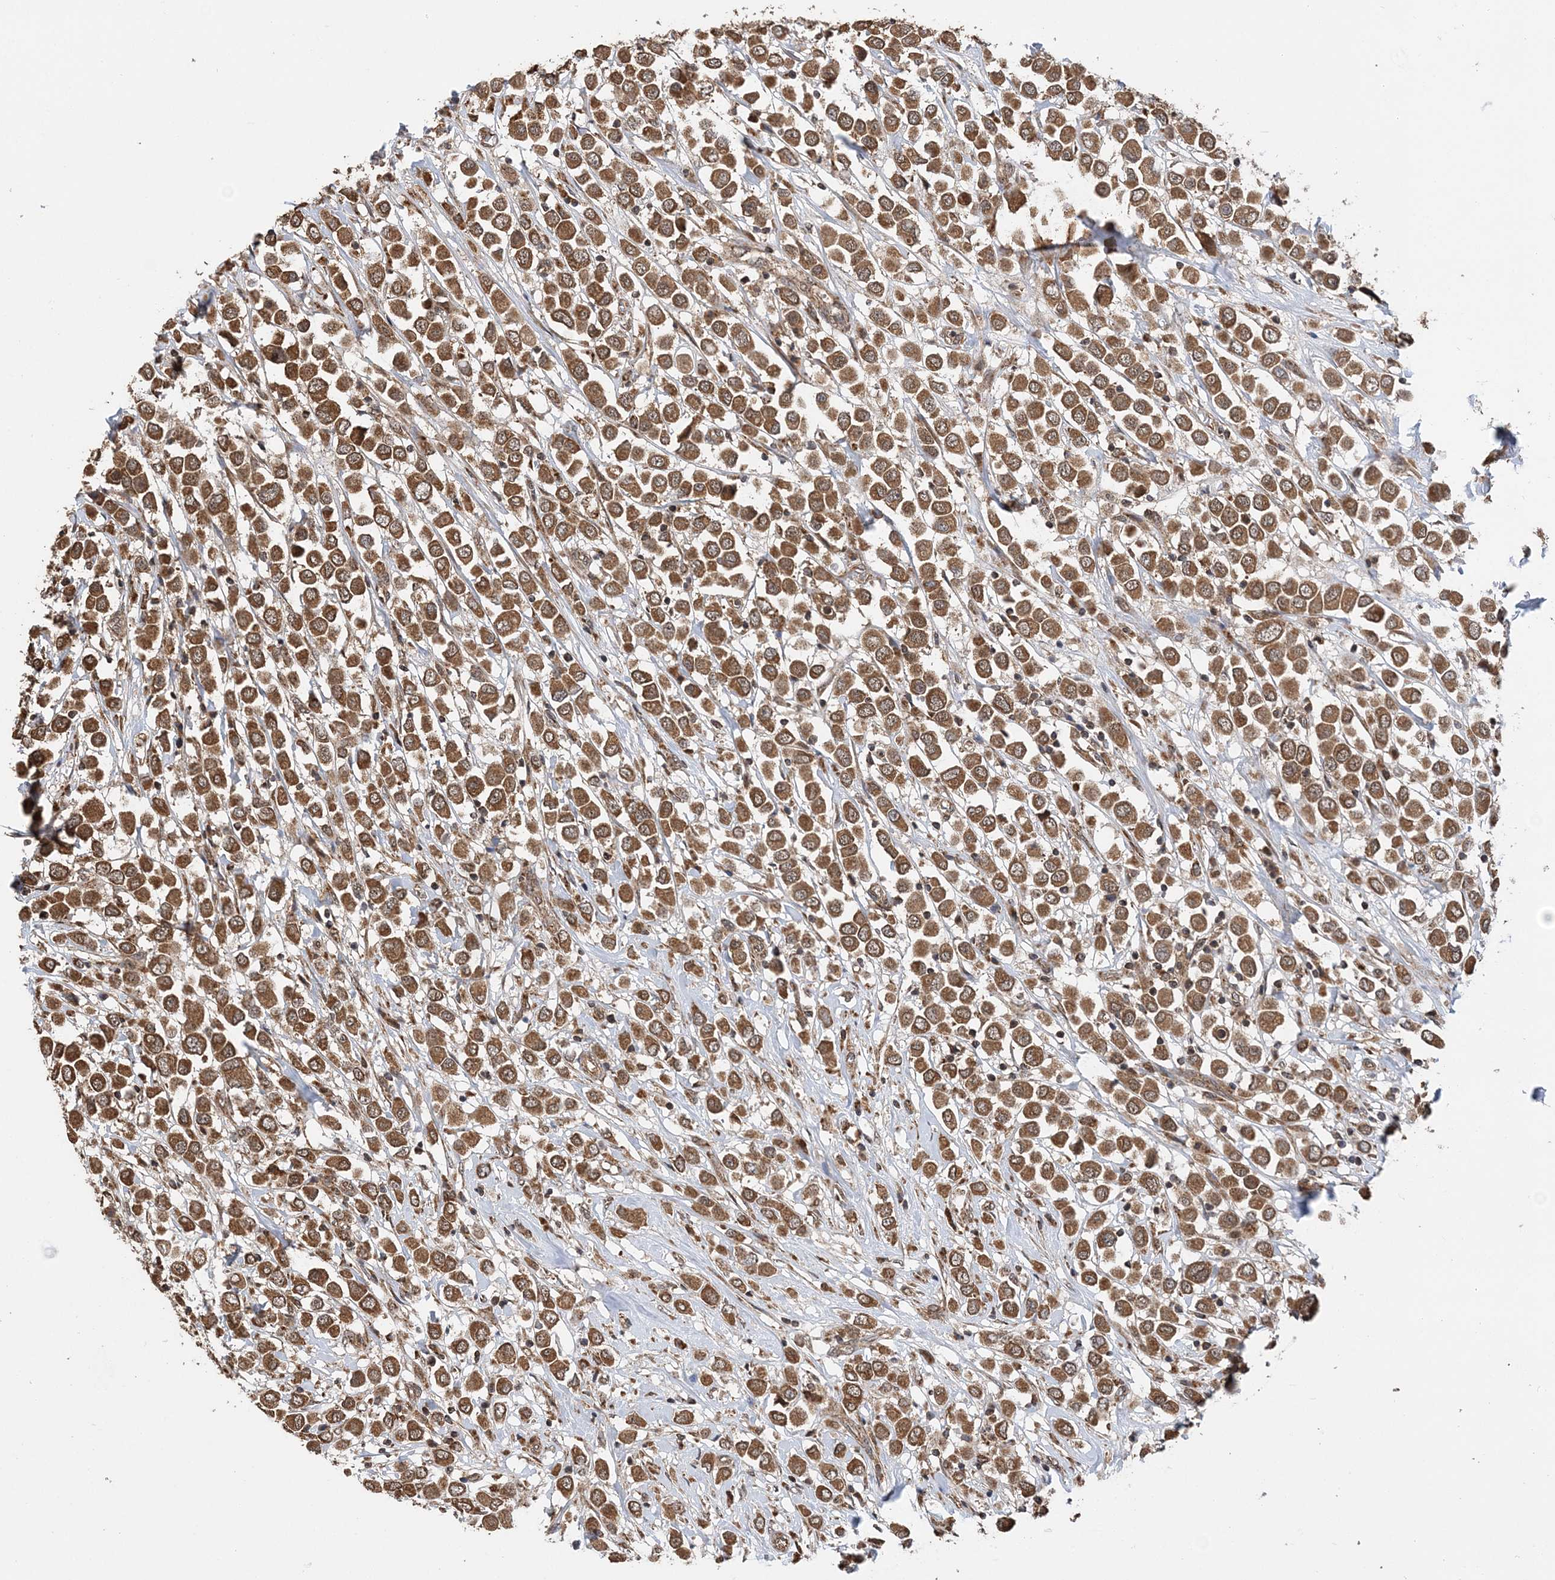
{"staining": {"intensity": "moderate", "quantity": ">75%", "location": "cytoplasmic/membranous"}, "tissue": "breast cancer", "cell_type": "Tumor cells", "image_type": "cancer", "snomed": [{"axis": "morphology", "description": "Duct carcinoma"}, {"axis": "topography", "description": "Breast"}], "caption": "Immunohistochemical staining of breast cancer (infiltrating ductal carcinoma) reveals medium levels of moderate cytoplasmic/membranous staining in approximately >75% of tumor cells.", "gene": "PCBP1", "patient": {"sex": "female", "age": 61}}